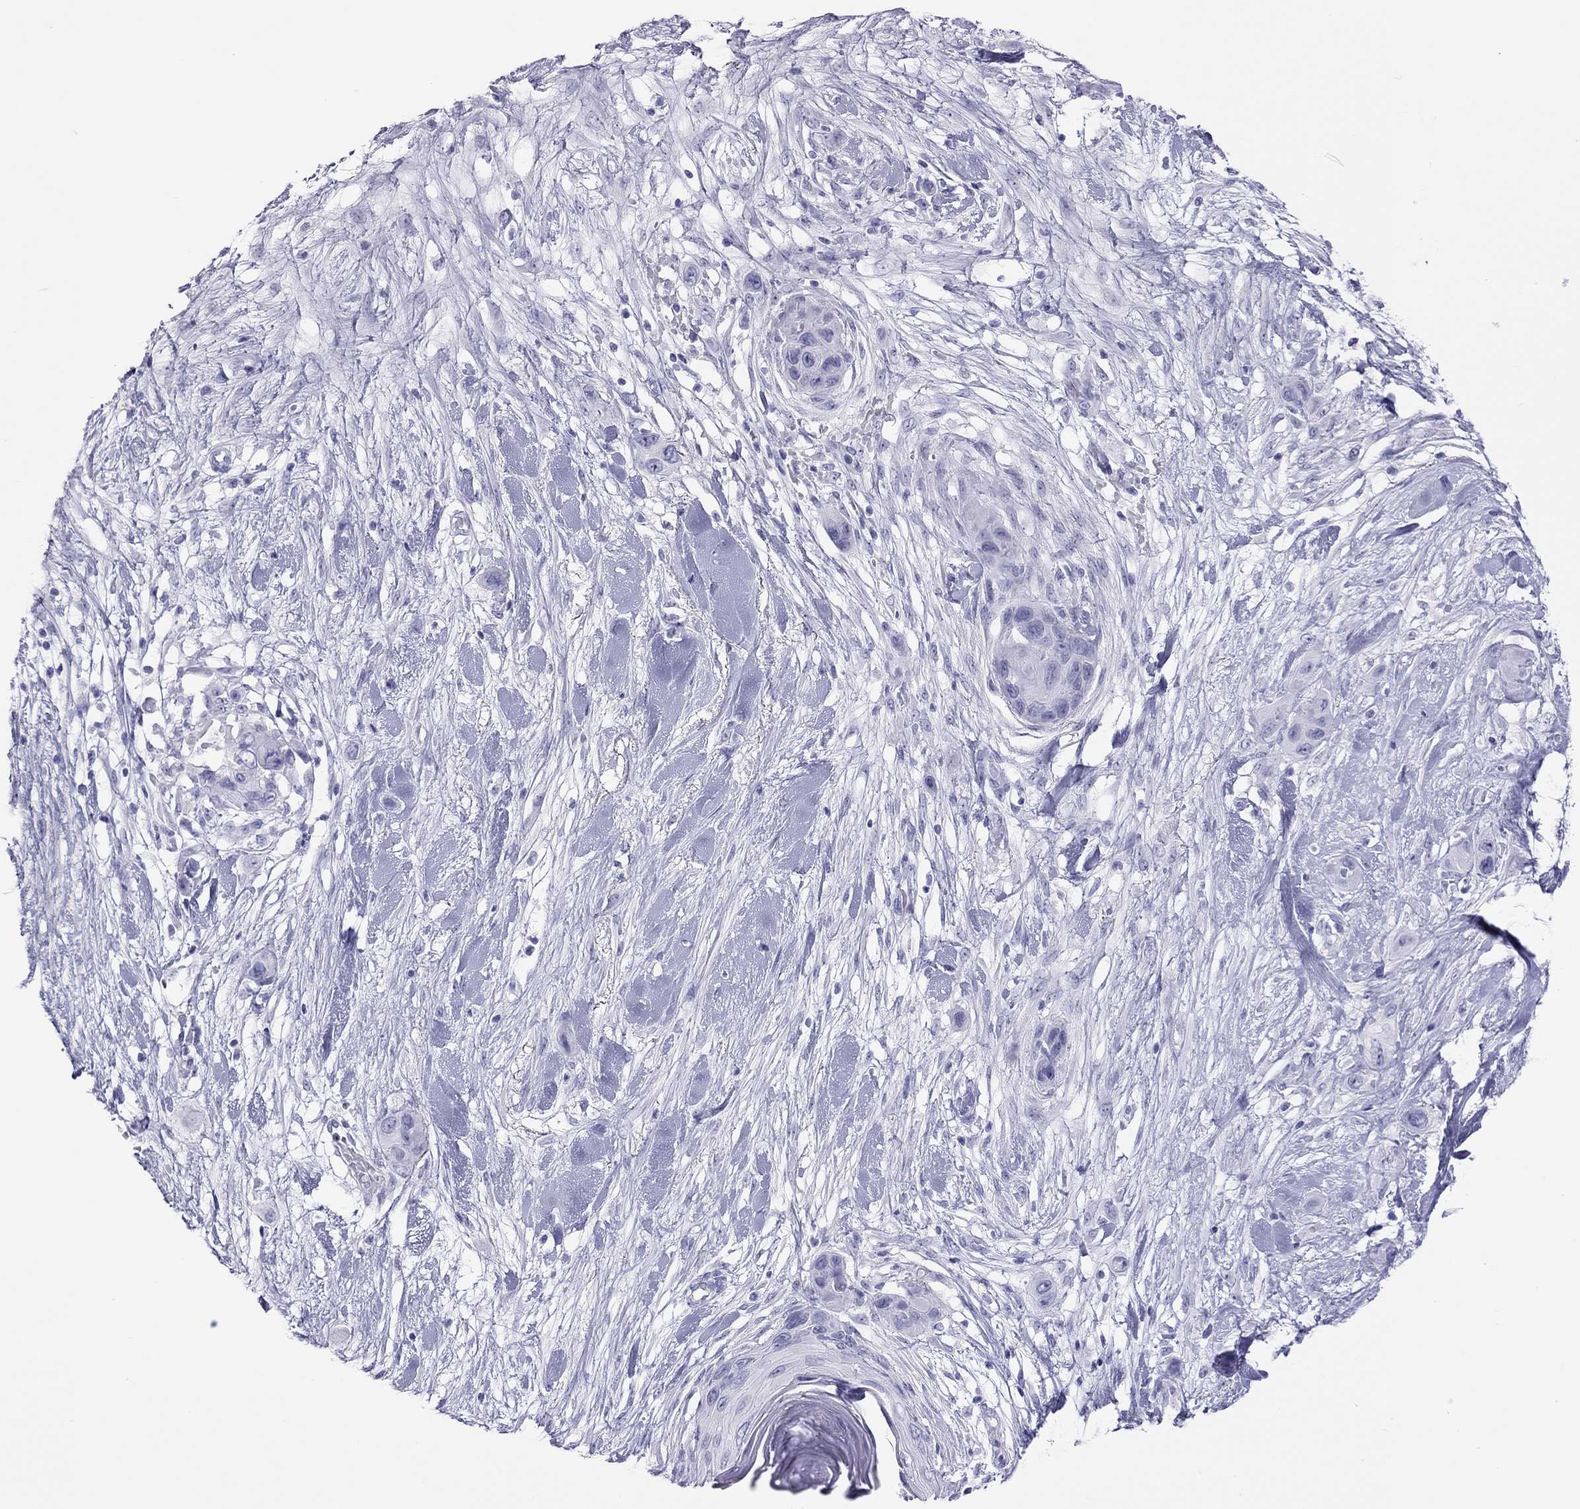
{"staining": {"intensity": "negative", "quantity": "none", "location": "none"}, "tissue": "skin cancer", "cell_type": "Tumor cells", "image_type": "cancer", "snomed": [{"axis": "morphology", "description": "Squamous cell carcinoma, NOS"}, {"axis": "topography", "description": "Skin"}], "caption": "This is an immunohistochemistry photomicrograph of human skin cancer (squamous cell carcinoma). There is no positivity in tumor cells.", "gene": "STAG3", "patient": {"sex": "male", "age": 79}}